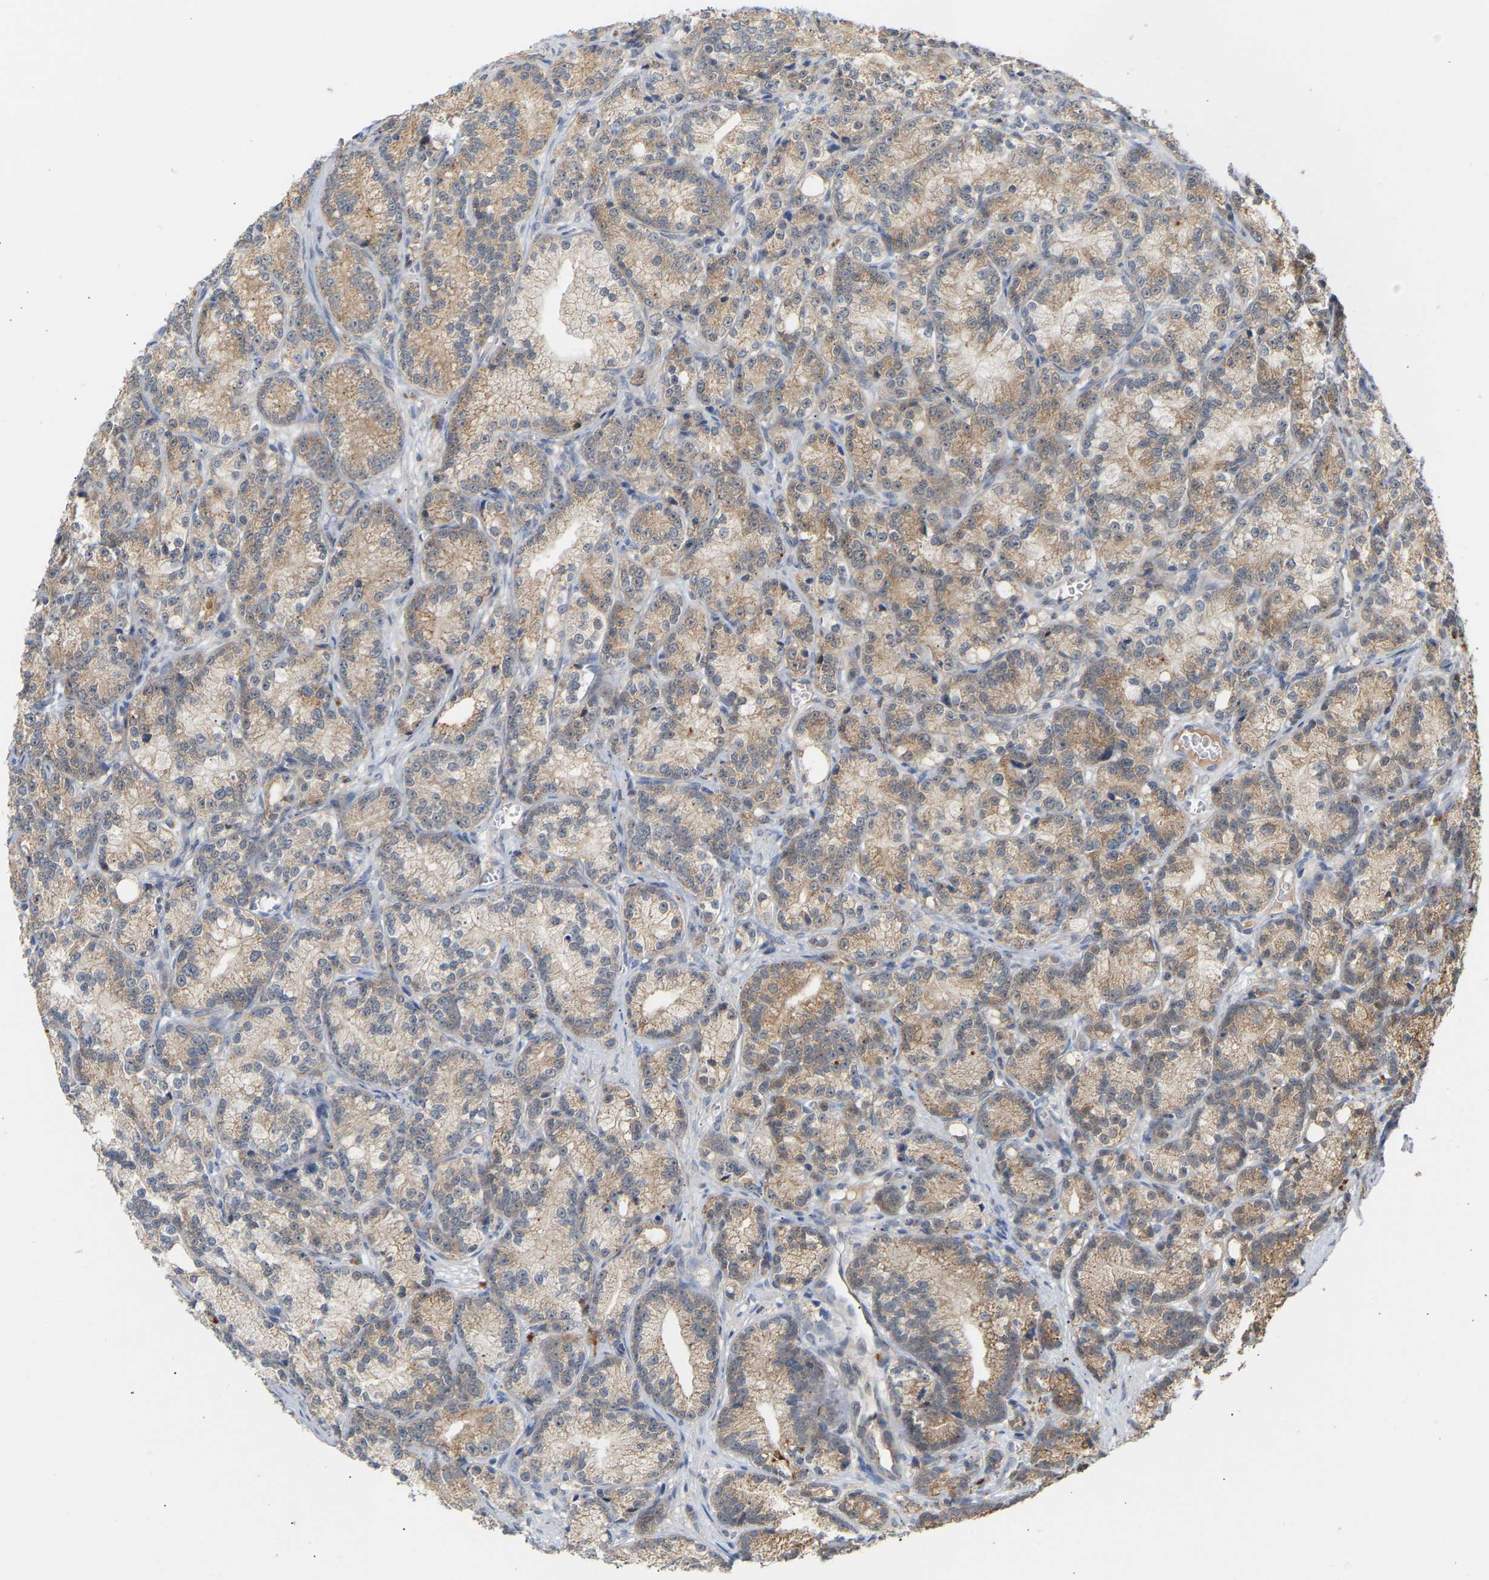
{"staining": {"intensity": "weak", "quantity": ">75%", "location": "cytoplasmic/membranous"}, "tissue": "prostate cancer", "cell_type": "Tumor cells", "image_type": "cancer", "snomed": [{"axis": "morphology", "description": "Adenocarcinoma, Low grade"}, {"axis": "topography", "description": "Prostate"}], "caption": "Prostate low-grade adenocarcinoma was stained to show a protein in brown. There is low levels of weak cytoplasmic/membranous positivity in about >75% of tumor cells. The staining was performed using DAB to visualize the protein expression in brown, while the nuclei were stained in blue with hematoxylin (Magnification: 20x).", "gene": "TPMT", "patient": {"sex": "male", "age": 89}}